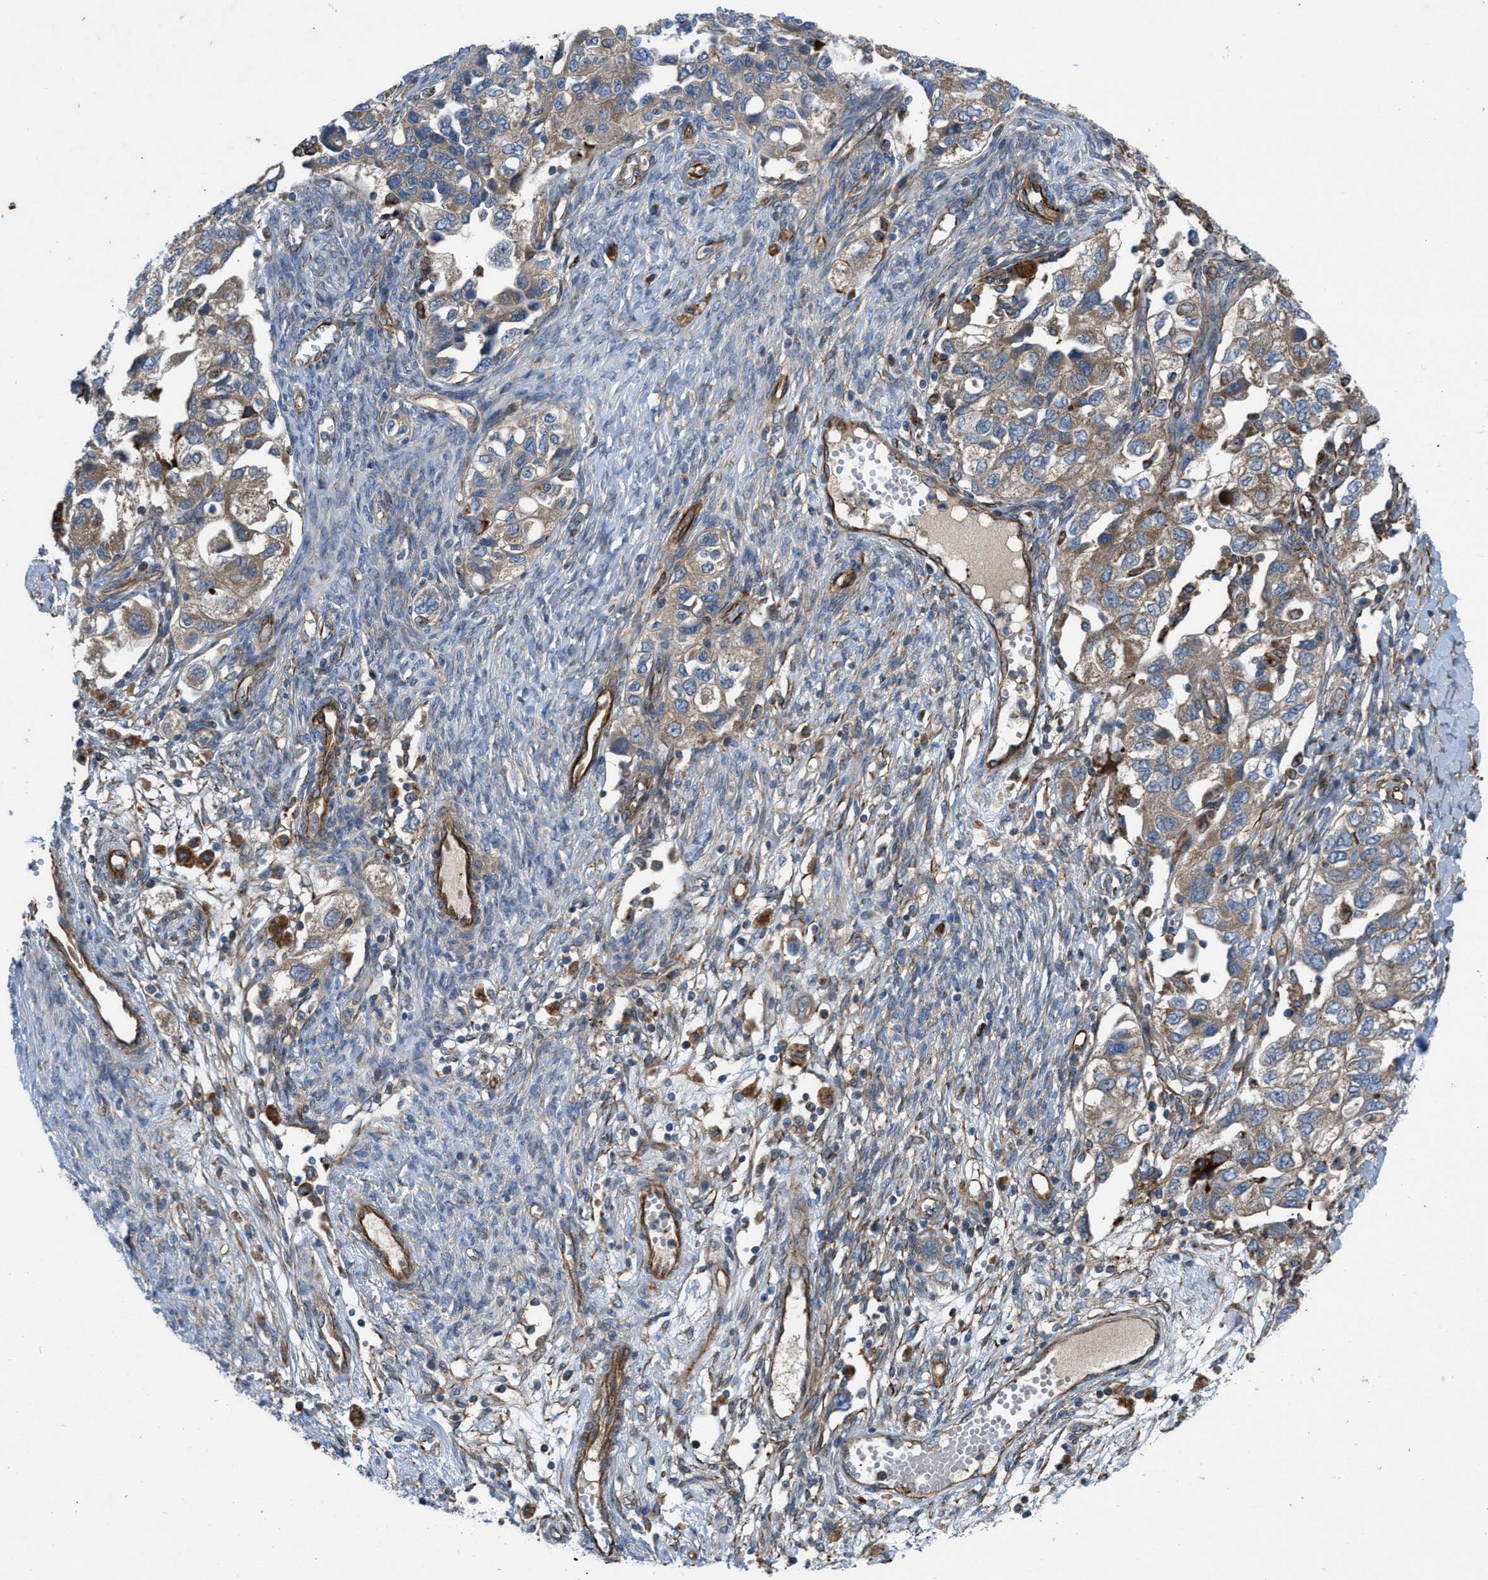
{"staining": {"intensity": "moderate", "quantity": "25%-75%", "location": "cytoplasmic/membranous"}, "tissue": "ovarian cancer", "cell_type": "Tumor cells", "image_type": "cancer", "snomed": [{"axis": "morphology", "description": "Carcinoma, NOS"}, {"axis": "morphology", "description": "Cystadenocarcinoma, serous, NOS"}, {"axis": "topography", "description": "Ovary"}], "caption": "Protein expression analysis of human ovarian cancer (carcinoma) reveals moderate cytoplasmic/membranous staining in about 25%-75% of tumor cells. The protein of interest is stained brown, and the nuclei are stained in blue (DAB (3,3'-diaminobenzidine) IHC with brightfield microscopy, high magnification).", "gene": "SLC6A9", "patient": {"sex": "female", "age": 69}}